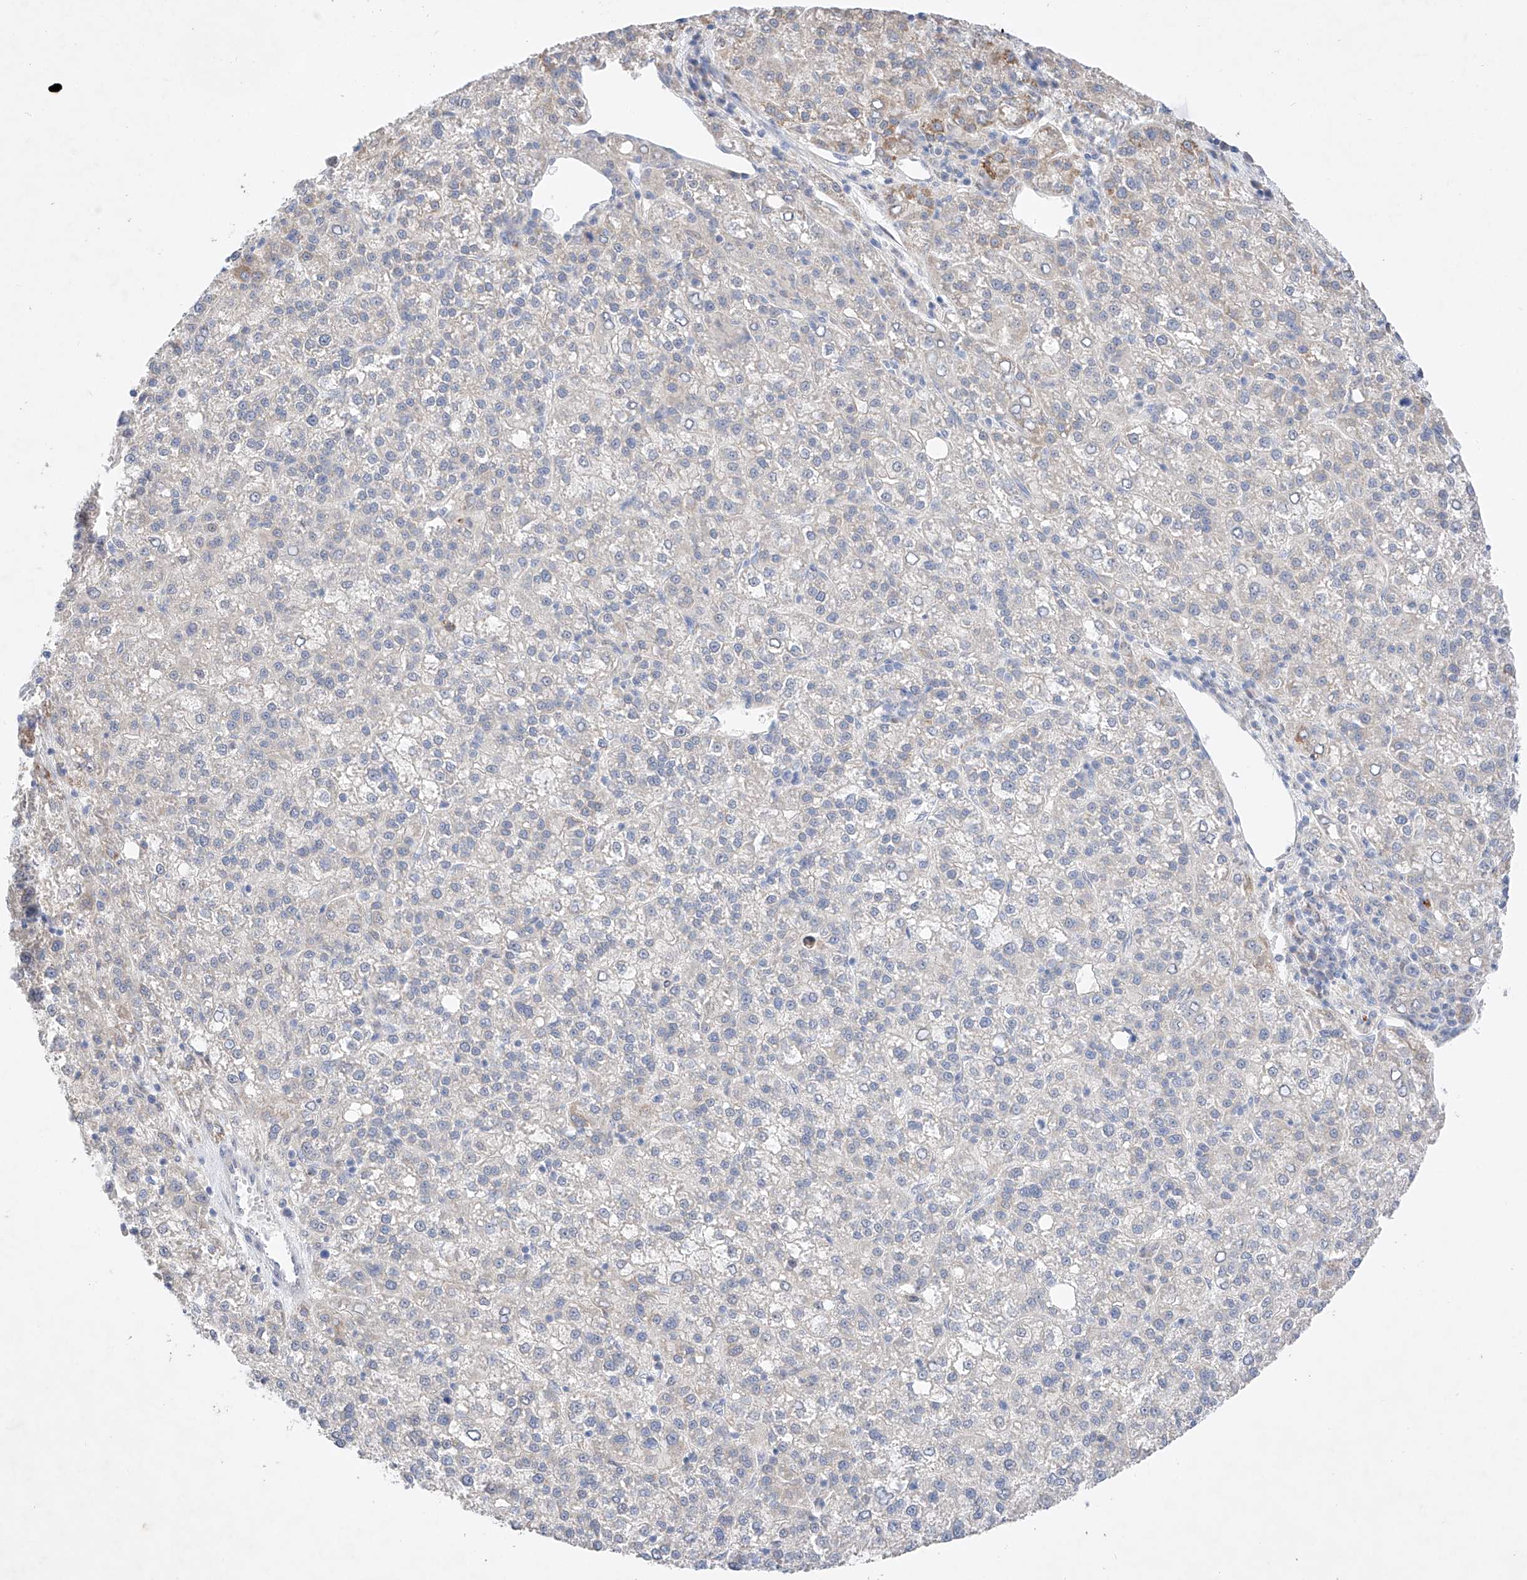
{"staining": {"intensity": "negative", "quantity": "none", "location": "none"}, "tissue": "liver cancer", "cell_type": "Tumor cells", "image_type": "cancer", "snomed": [{"axis": "morphology", "description": "Carcinoma, Hepatocellular, NOS"}, {"axis": "topography", "description": "Liver"}], "caption": "The image exhibits no staining of tumor cells in liver cancer.", "gene": "IL22RA2", "patient": {"sex": "female", "age": 58}}